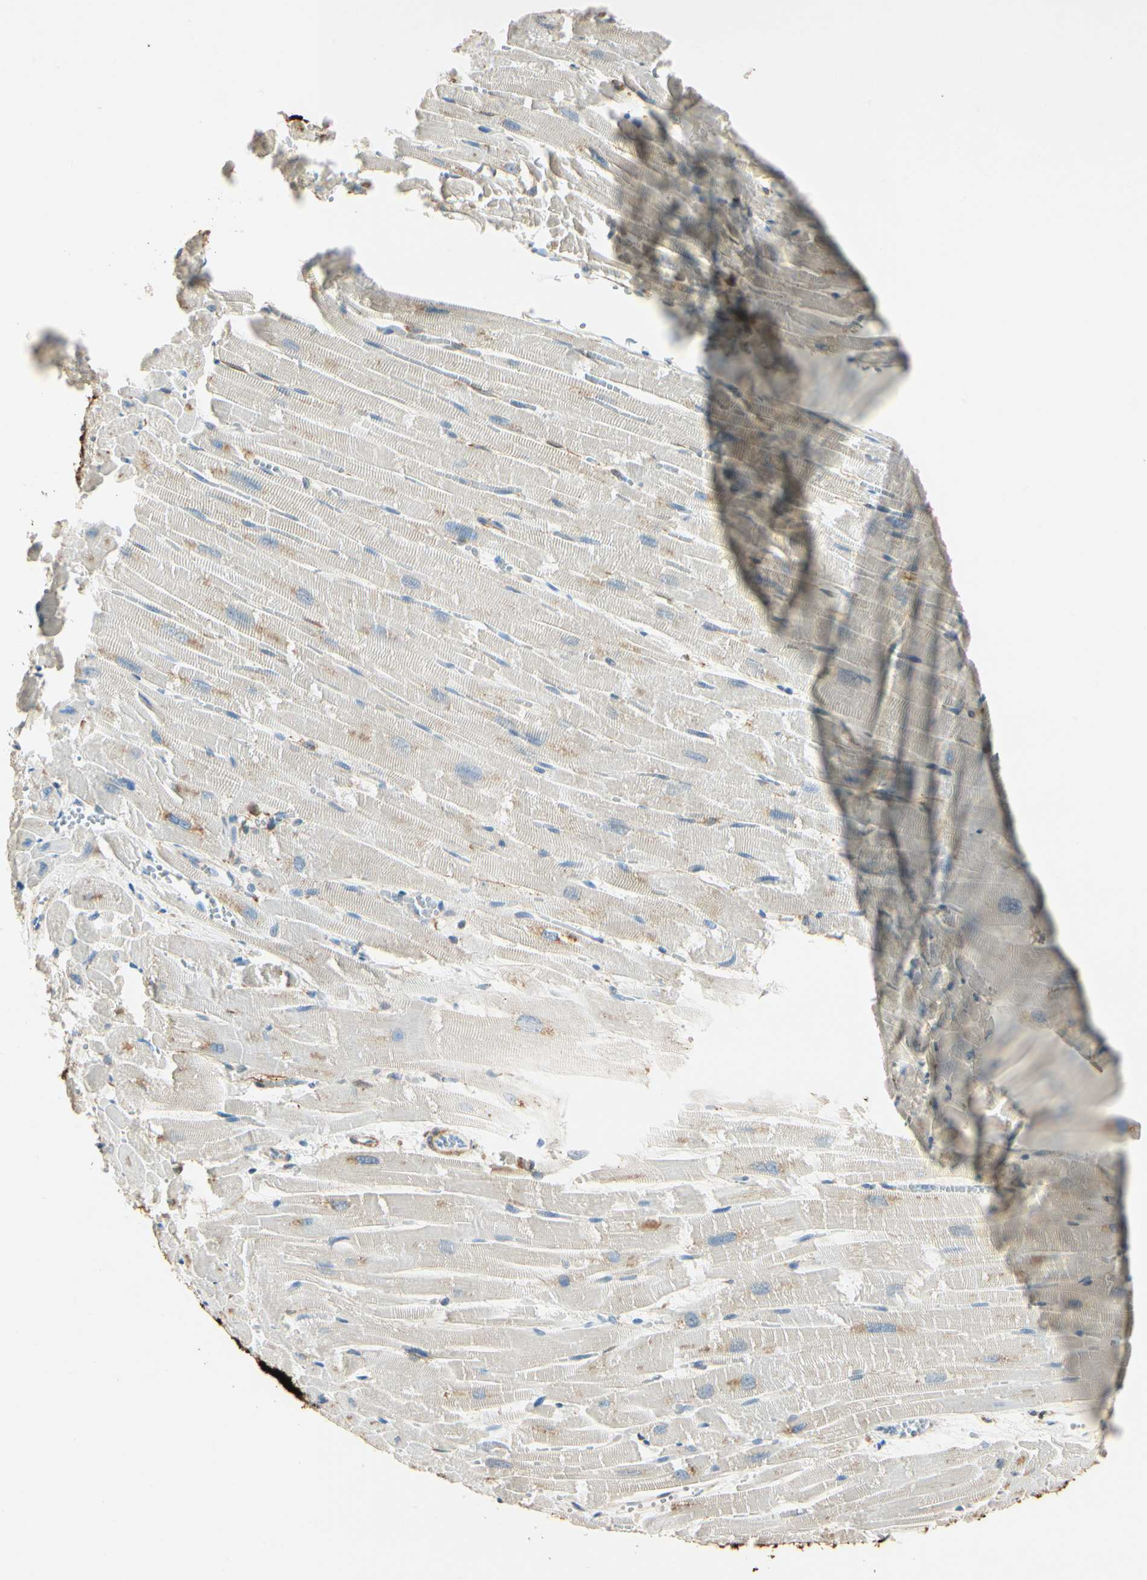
{"staining": {"intensity": "weak", "quantity": "25%-75%", "location": "cytoplasmic/membranous"}, "tissue": "heart muscle", "cell_type": "Cardiomyocytes", "image_type": "normal", "snomed": [{"axis": "morphology", "description": "Normal tissue, NOS"}, {"axis": "topography", "description": "Heart"}], "caption": "This is a histology image of immunohistochemistry (IHC) staining of unremarkable heart muscle, which shows weak staining in the cytoplasmic/membranous of cardiomyocytes.", "gene": "AMPH", "patient": {"sex": "female", "age": 19}}